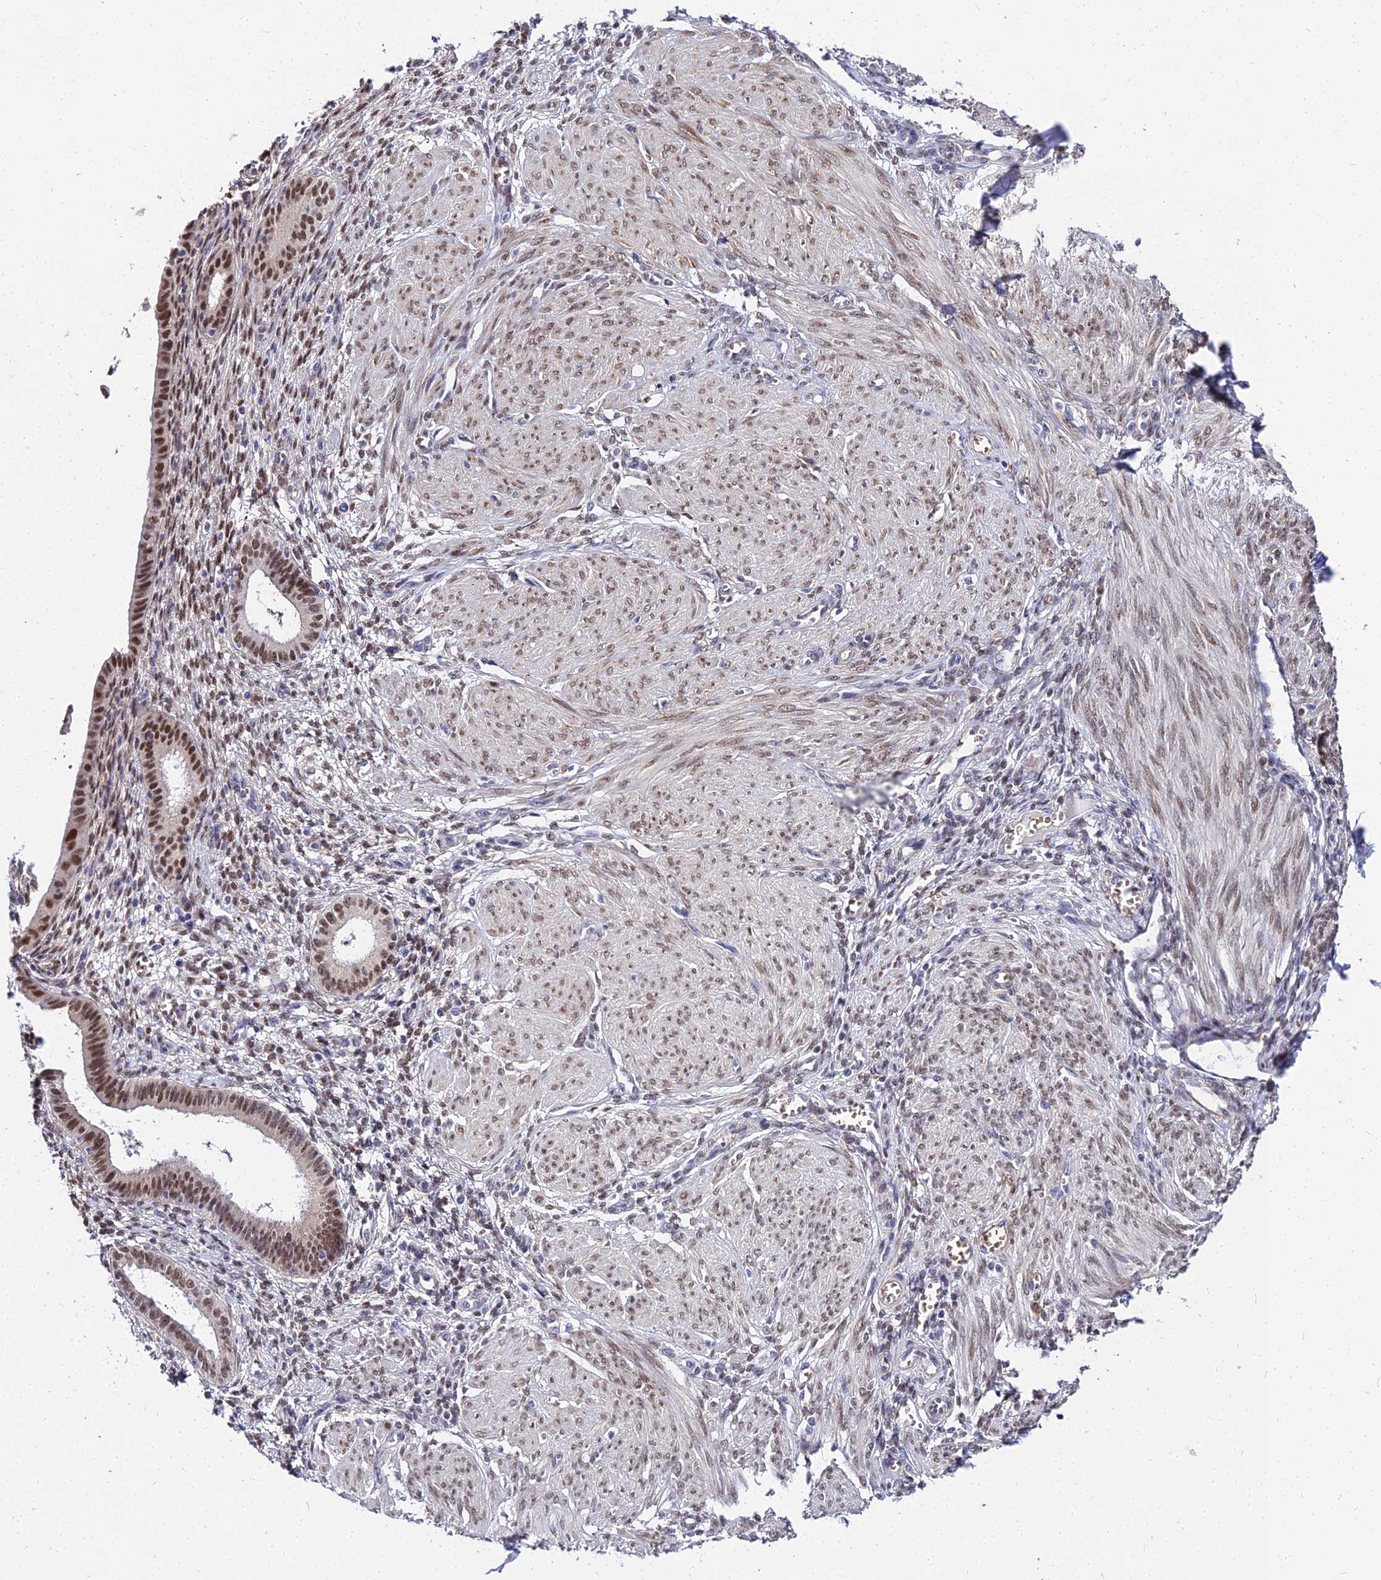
{"staining": {"intensity": "moderate", "quantity": "25%-75%", "location": "nuclear"}, "tissue": "endometrium", "cell_type": "Cells in endometrial stroma", "image_type": "normal", "snomed": [{"axis": "morphology", "description": "Normal tissue, NOS"}, {"axis": "topography", "description": "Endometrium"}], "caption": "About 25%-75% of cells in endometrial stroma in unremarkable human endometrium exhibit moderate nuclear protein positivity as visualized by brown immunohistochemical staining.", "gene": "BCL9", "patient": {"sex": "female", "age": 72}}